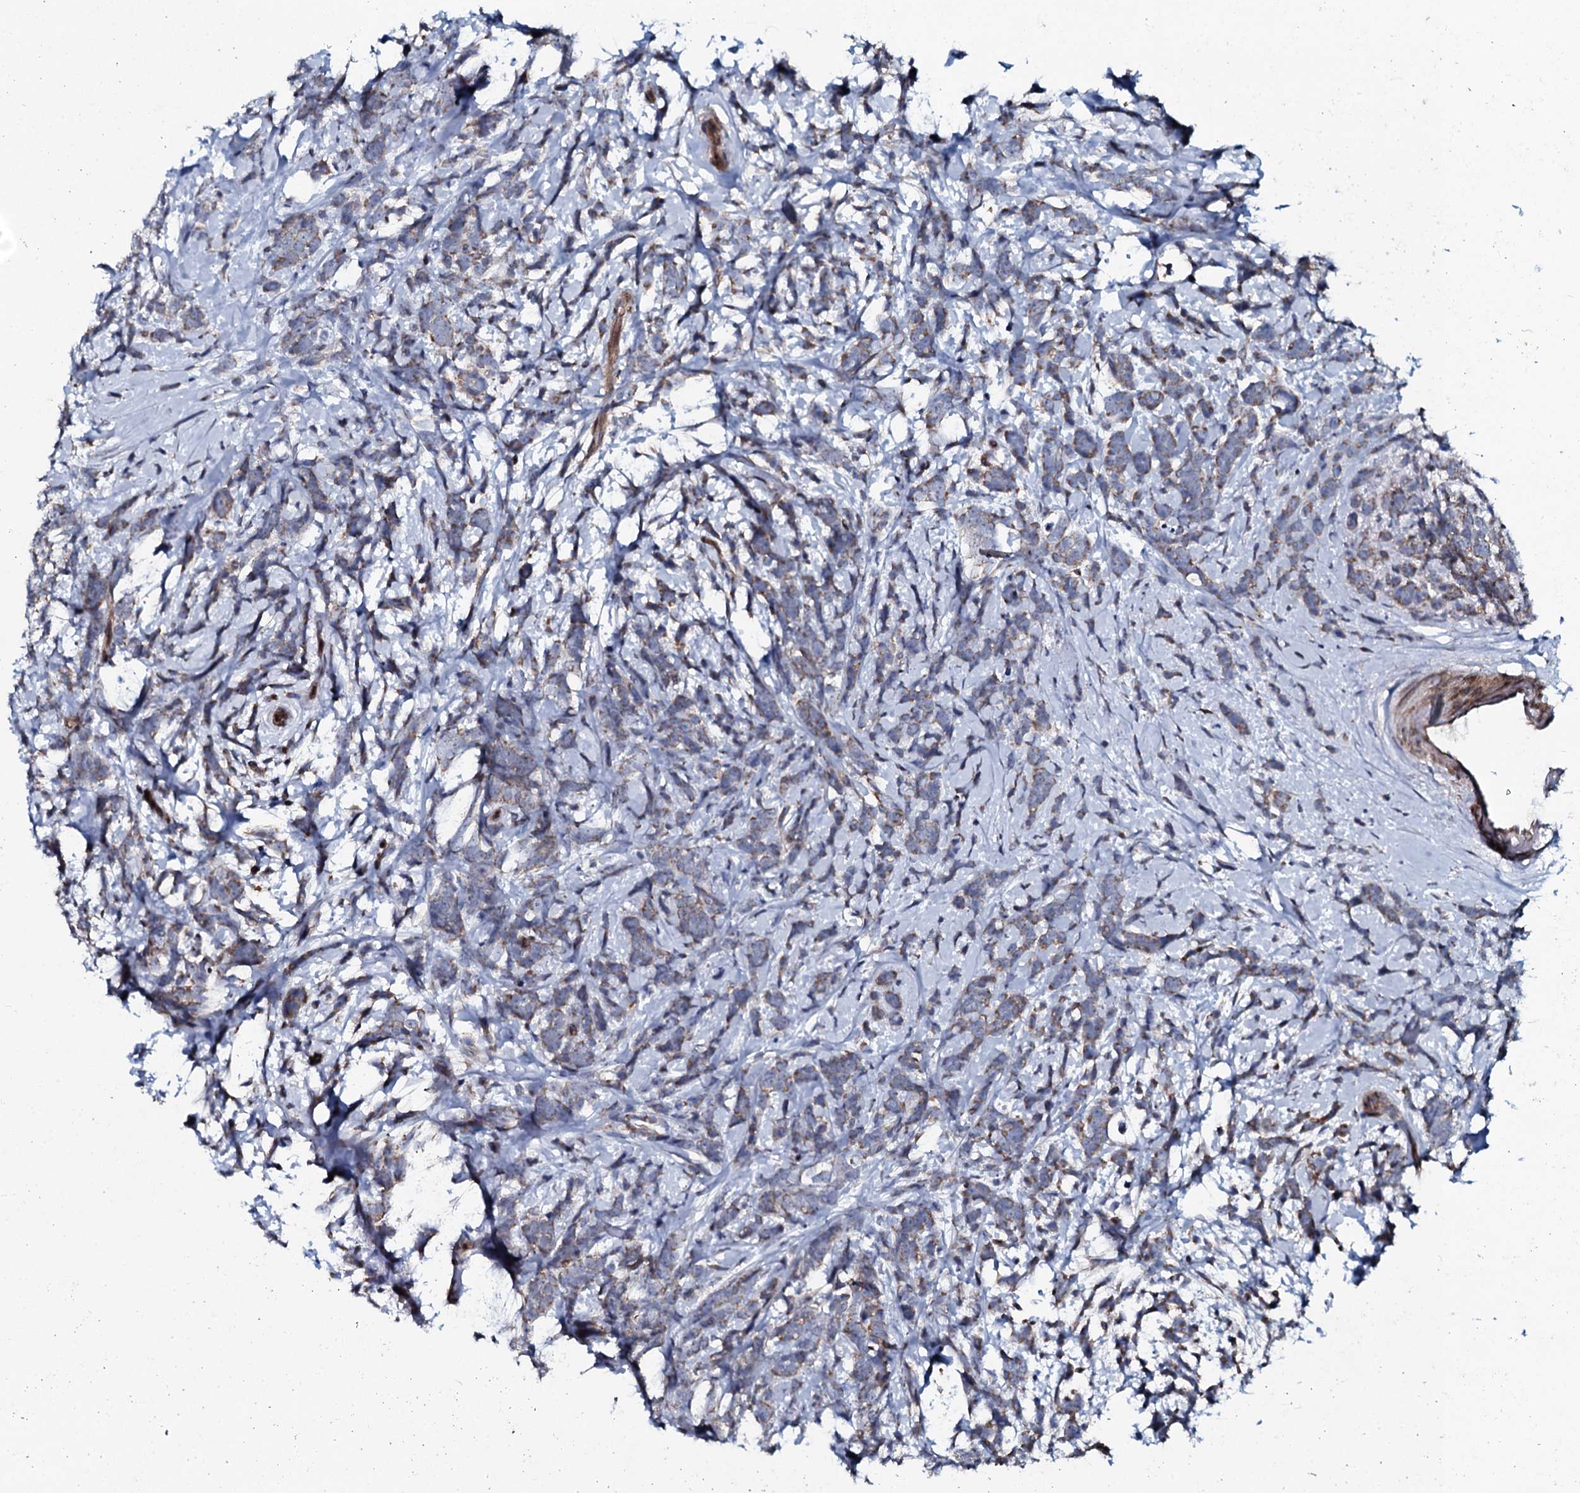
{"staining": {"intensity": "weak", "quantity": "25%-75%", "location": "cytoplasmic/membranous"}, "tissue": "breast cancer", "cell_type": "Tumor cells", "image_type": "cancer", "snomed": [{"axis": "morphology", "description": "Lobular carcinoma"}, {"axis": "topography", "description": "Breast"}], "caption": "Weak cytoplasmic/membranous staining for a protein is appreciated in about 25%-75% of tumor cells of breast cancer (lobular carcinoma) using IHC.", "gene": "KCTD4", "patient": {"sex": "female", "age": 58}}